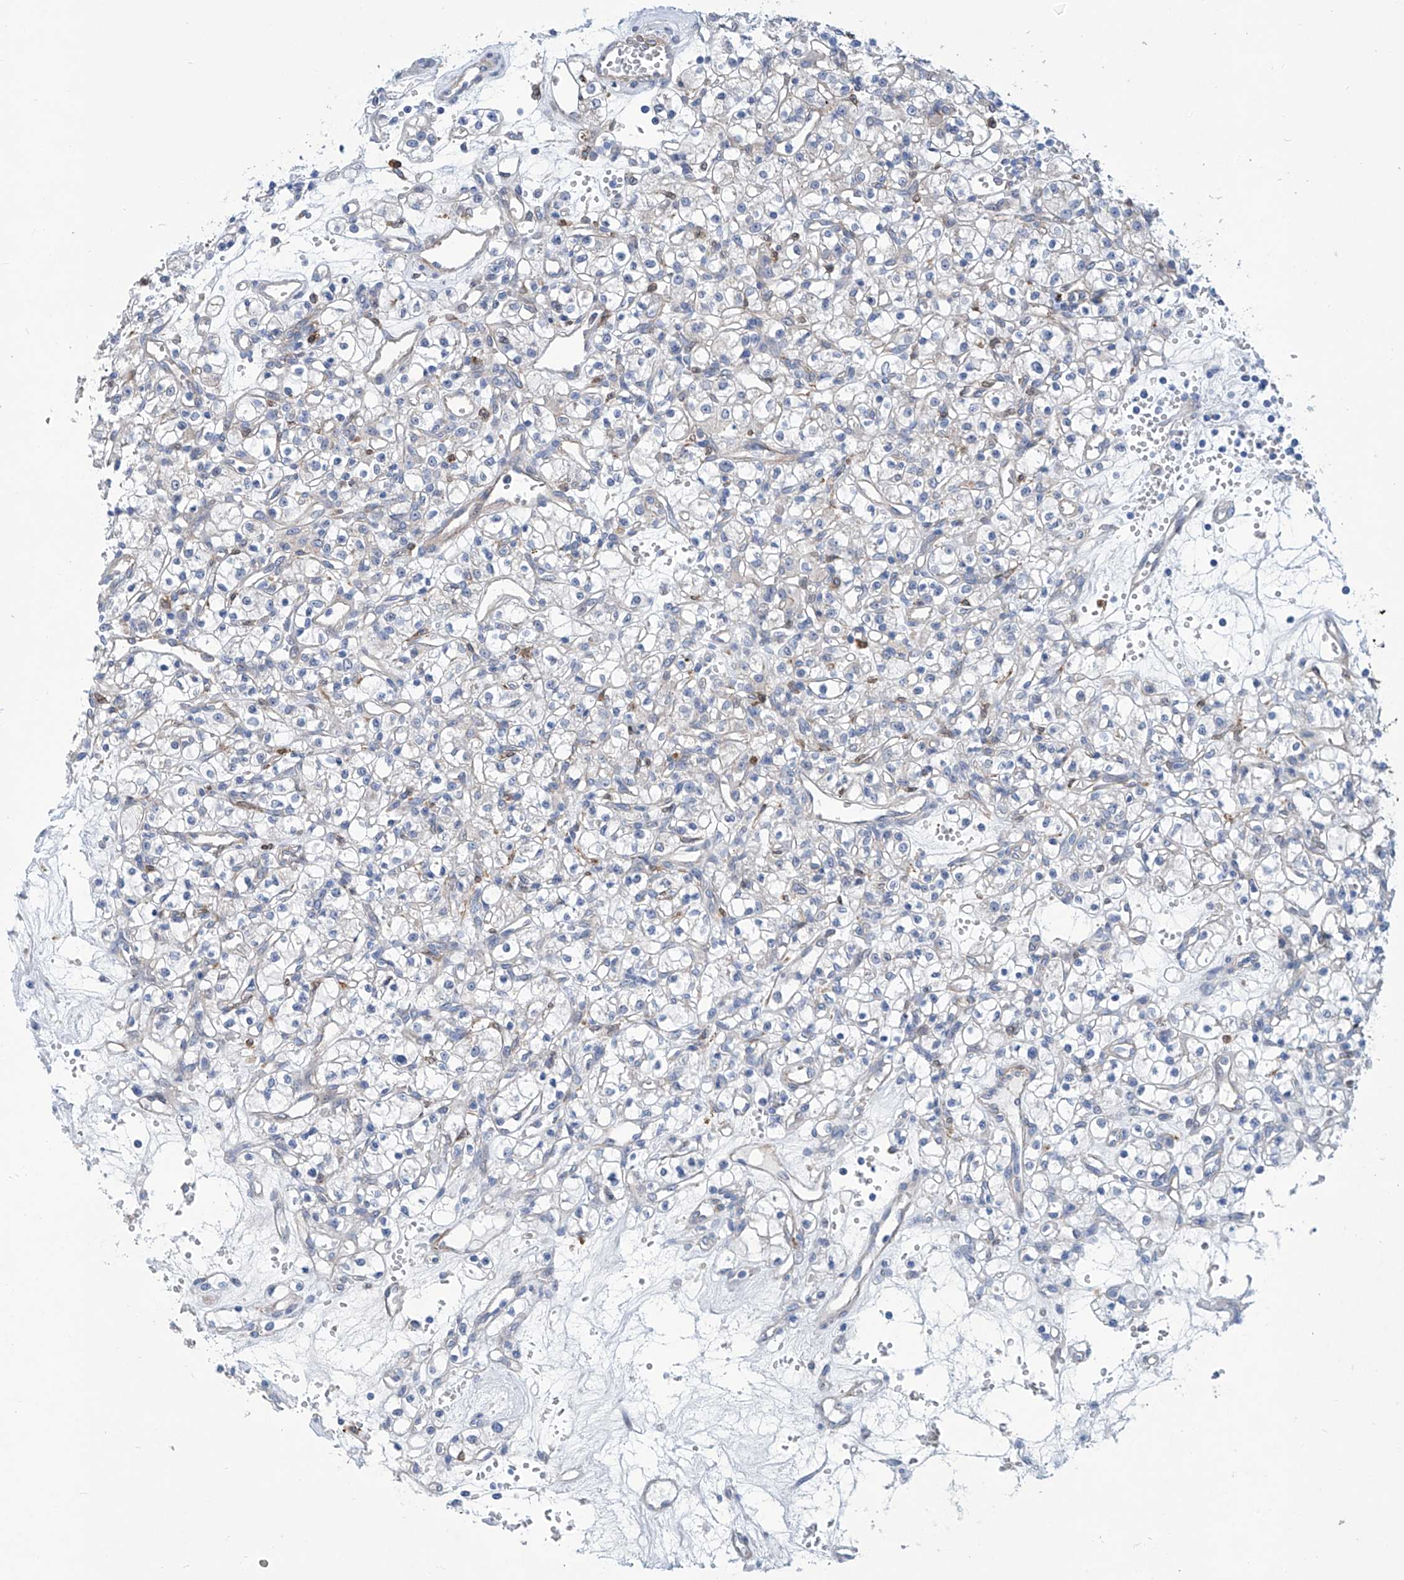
{"staining": {"intensity": "negative", "quantity": "none", "location": "none"}, "tissue": "renal cancer", "cell_type": "Tumor cells", "image_type": "cancer", "snomed": [{"axis": "morphology", "description": "Adenocarcinoma, NOS"}, {"axis": "topography", "description": "Kidney"}], "caption": "DAB immunohistochemical staining of renal cancer demonstrates no significant staining in tumor cells.", "gene": "TNN", "patient": {"sex": "female", "age": 59}}